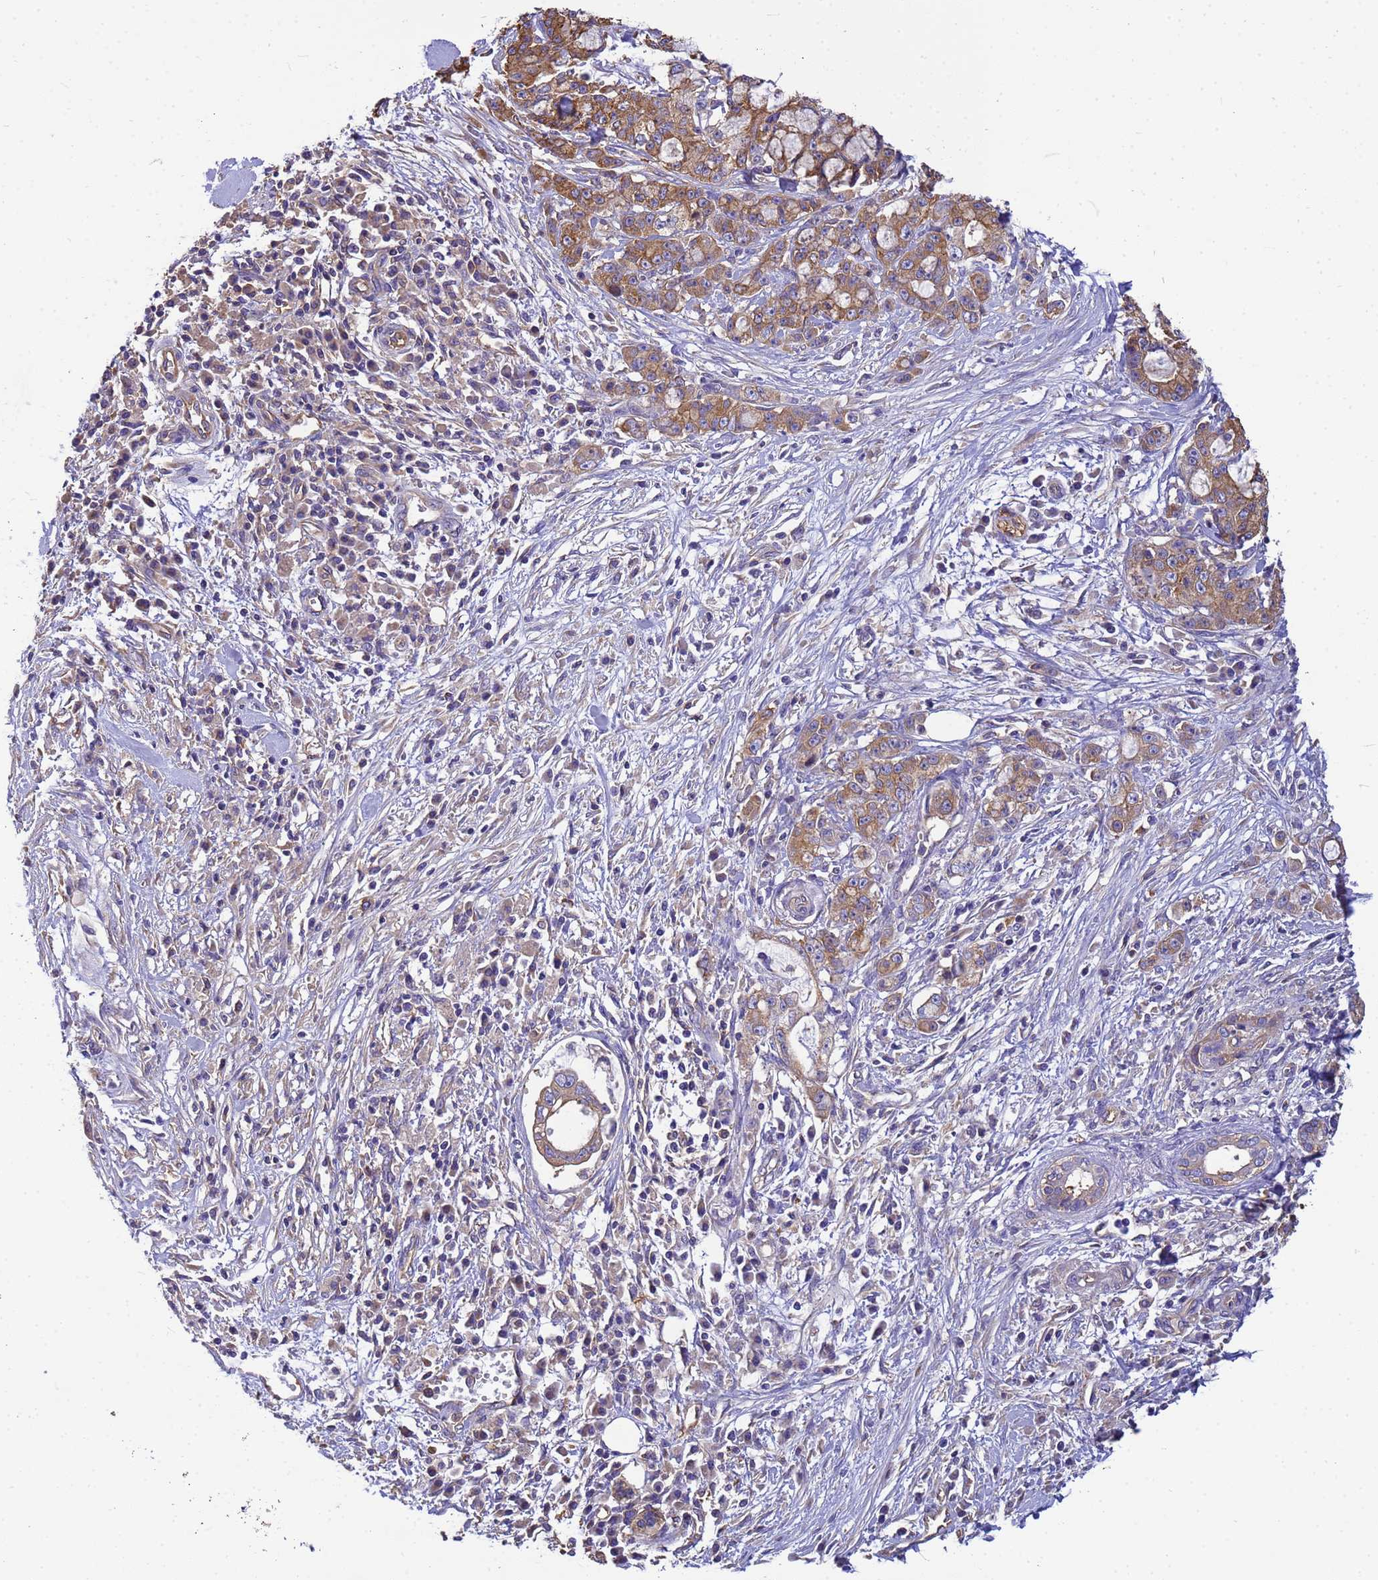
{"staining": {"intensity": "moderate", "quantity": ">75%", "location": "cytoplasmic/membranous"}, "tissue": "pancreatic cancer", "cell_type": "Tumor cells", "image_type": "cancer", "snomed": [{"axis": "morphology", "description": "Adenocarcinoma, NOS"}, {"axis": "topography", "description": "Pancreas"}], "caption": "Immunohistochemistry (IHC) (DAB) staining of pancreatic adenocarcinoma shows moderate cytoplasmic/membranous protein expression in approximately >75% of tumor cells.", "gene": "TUBB1", "patient": {"sex": "female", "age": 73}}